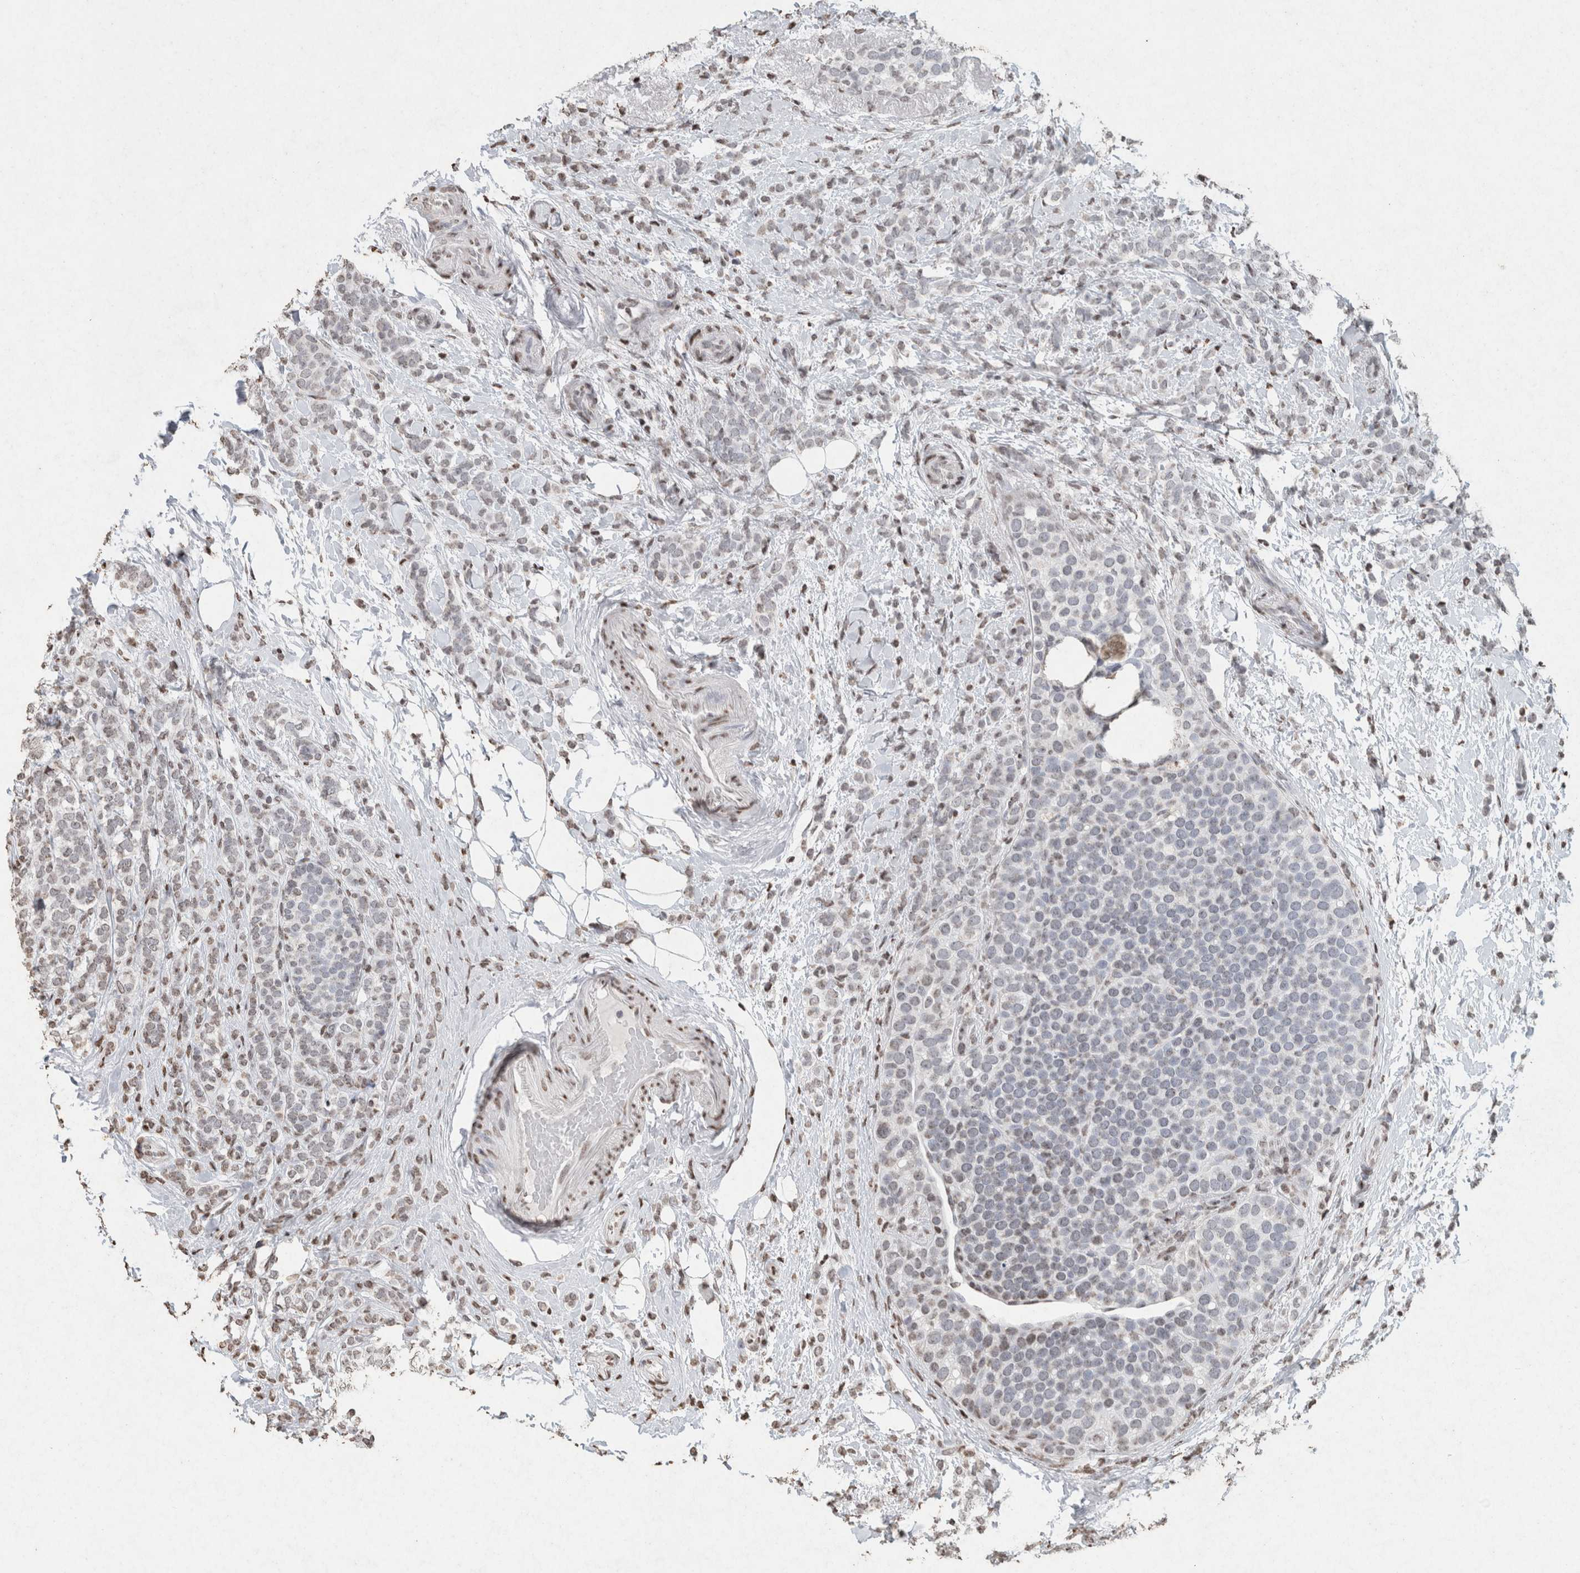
{"staining": {"intensity": "moderate", "quantity": "<25%", "location": "nuclear"}, "tissue": "breast cancer", "cell_type": "Tumor cells", "image_type": "cancer", "snomed": [{"axis": "morphology", "description": "Lobular carcinoma"}, {"axis": "topography", "description": "Breast"}], "caption": "This image shows IHC staining of breast cancer, with low moderate nuclear expression in approximately <25% of tumor cells.", "gene": "CNTN1", "patient": {"sex": "female", "age": 50}}